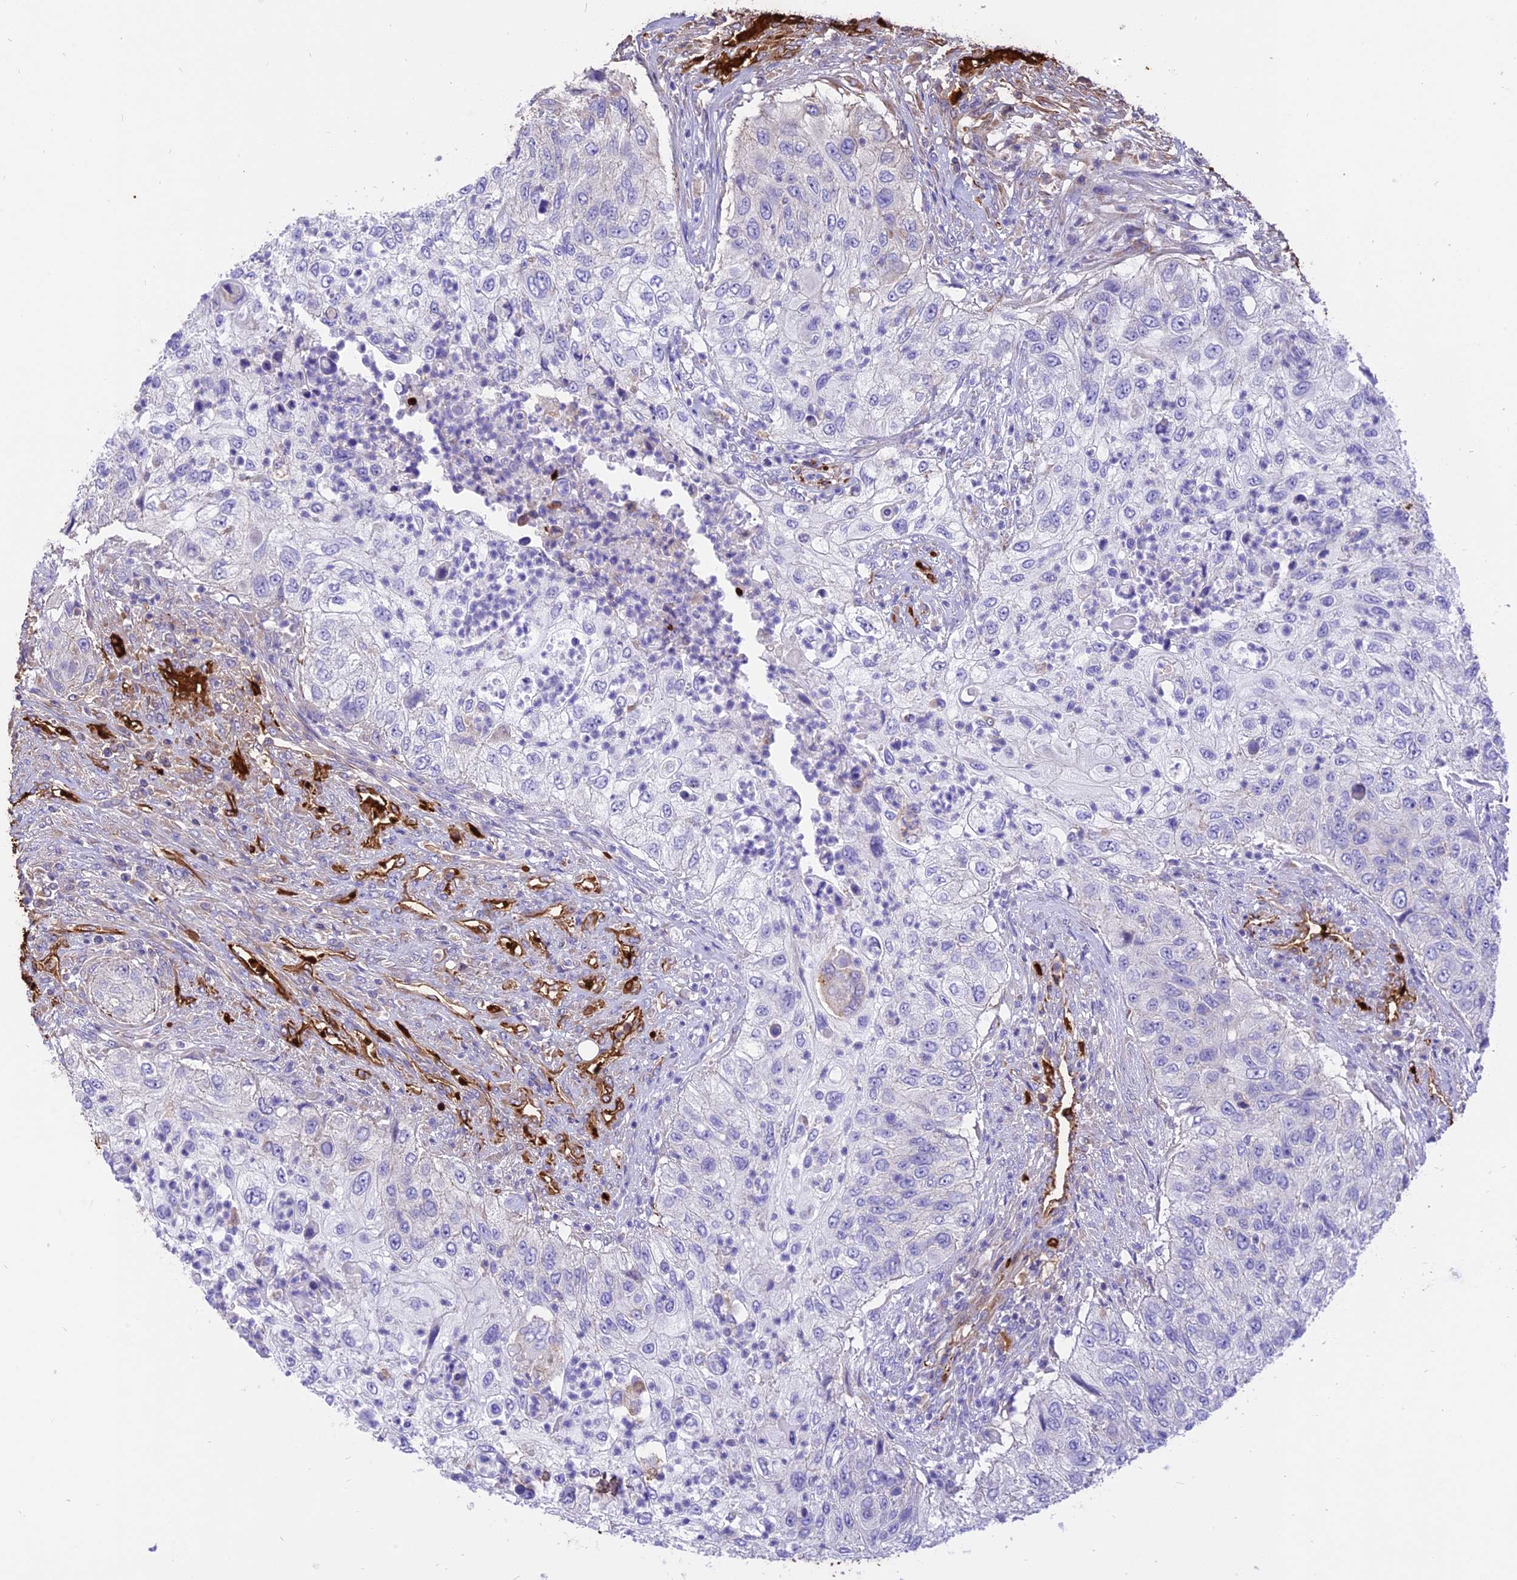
{"staining": {"intensity": "negative", "quantity": "none", "location": "none"}, "tissue": "urothelial cancer", "cell_type": "Tumor cells", "image_type": "cancer", "snomed": [{"axis": "morphology", "description": "Urothelial carcinoma, High grade"}, {"axis": "topography", "description": "Urinary bladder"}], "caption": "Tumor cells show no significant protein positivity in urothelial cancer. The staining was performed using DAB to visualize the protein expression in brown, while the nuclei were stained in blue with hematoxylin (Magnification: 20x).", "gene": "TTC4", "patient": {"sex": "female", "age": 60}}